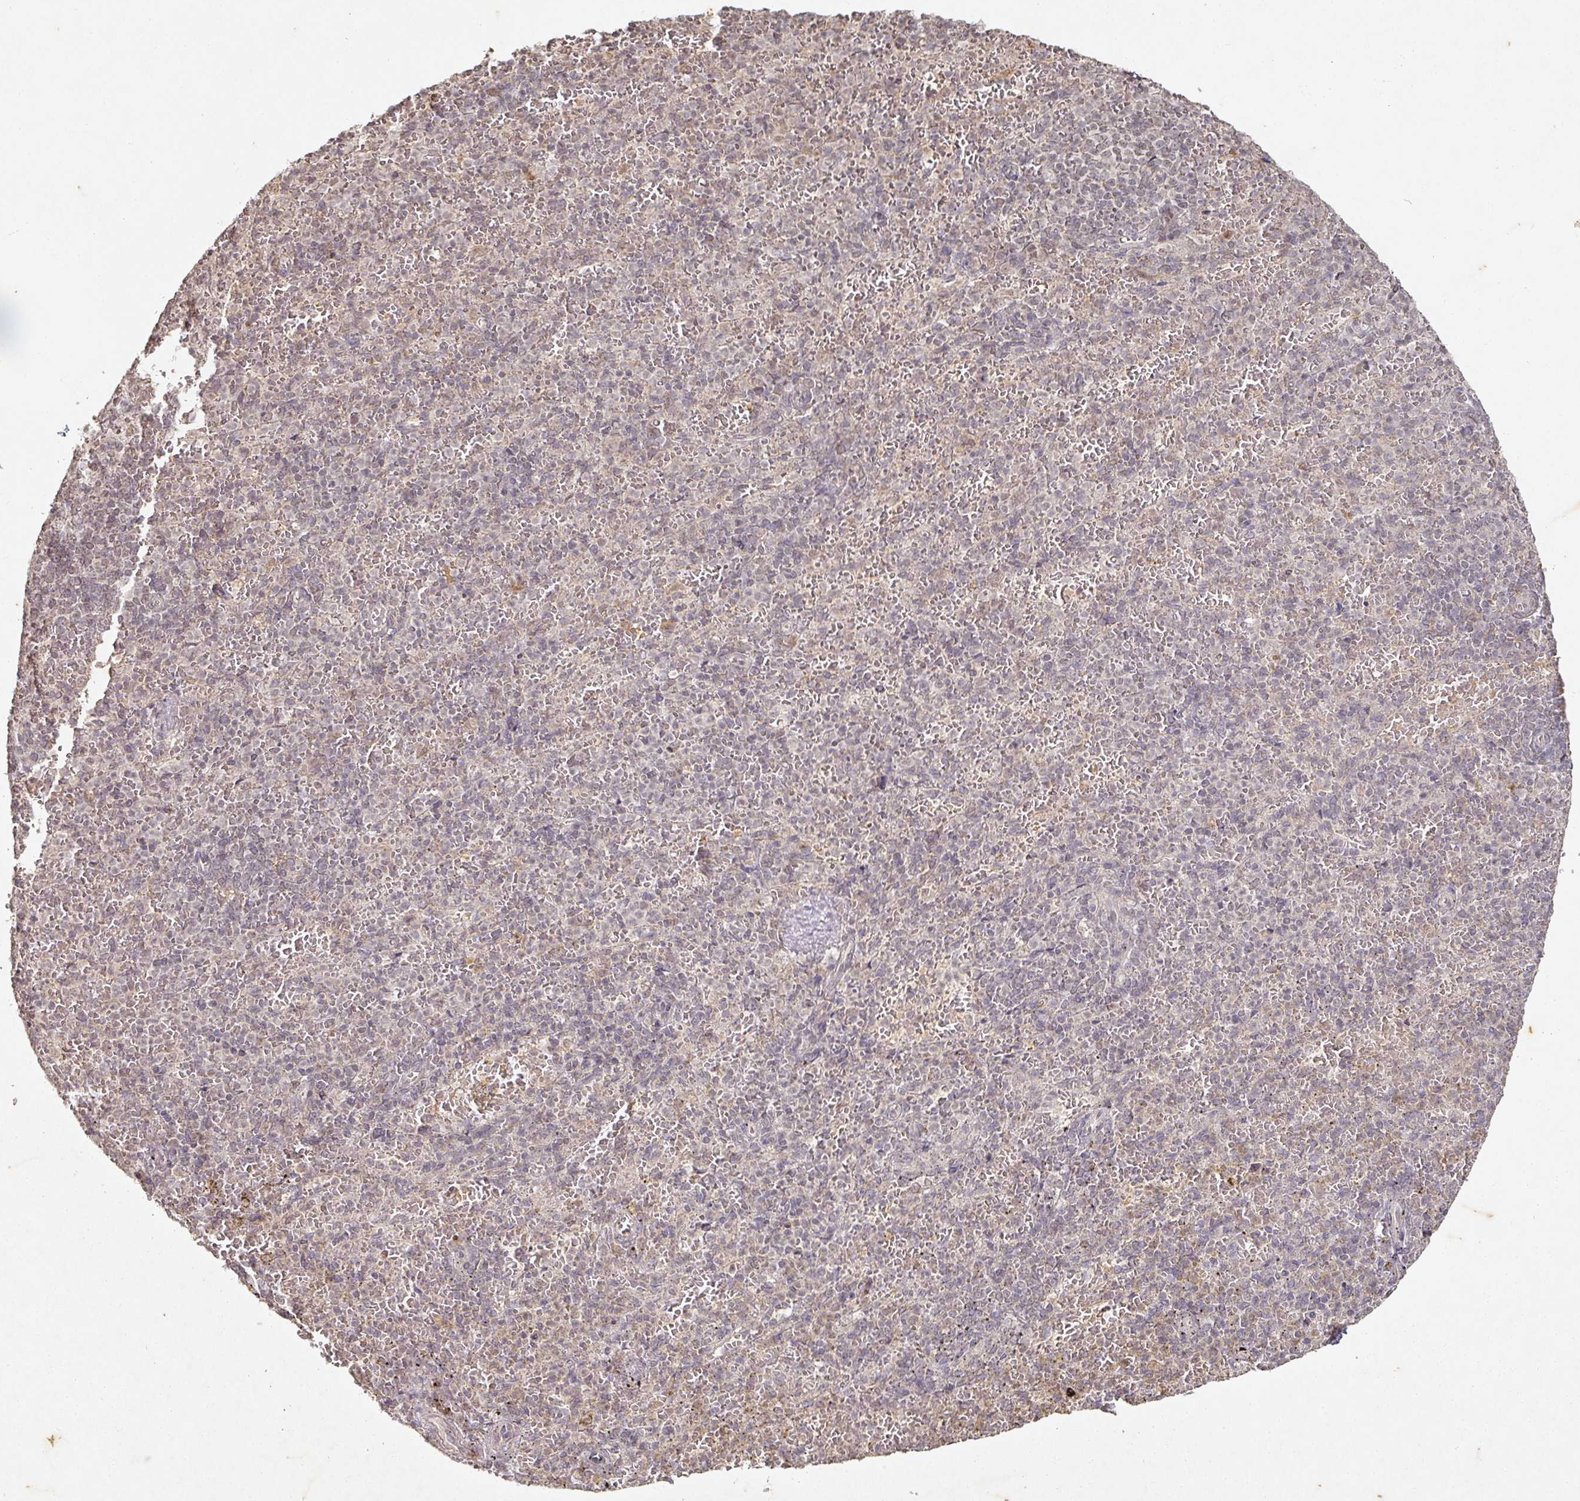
{"staining": {"intensity": "negative", "quantity": "none", "location": "none"}, "tissue": "spleen", "cell_type": "Cells in red pulp", "image_type": "normal", "snomed": [{"axis": "morphology", "description": "Normal tissue, NOS"}, {"axis": "topography", "description": "Spleen"}], "caption": "The micrograph displays no significant positivity in cells in red pulp of spleen.", "gene": "CAPN5", "patient": {"sex": "female", "age": 74}}